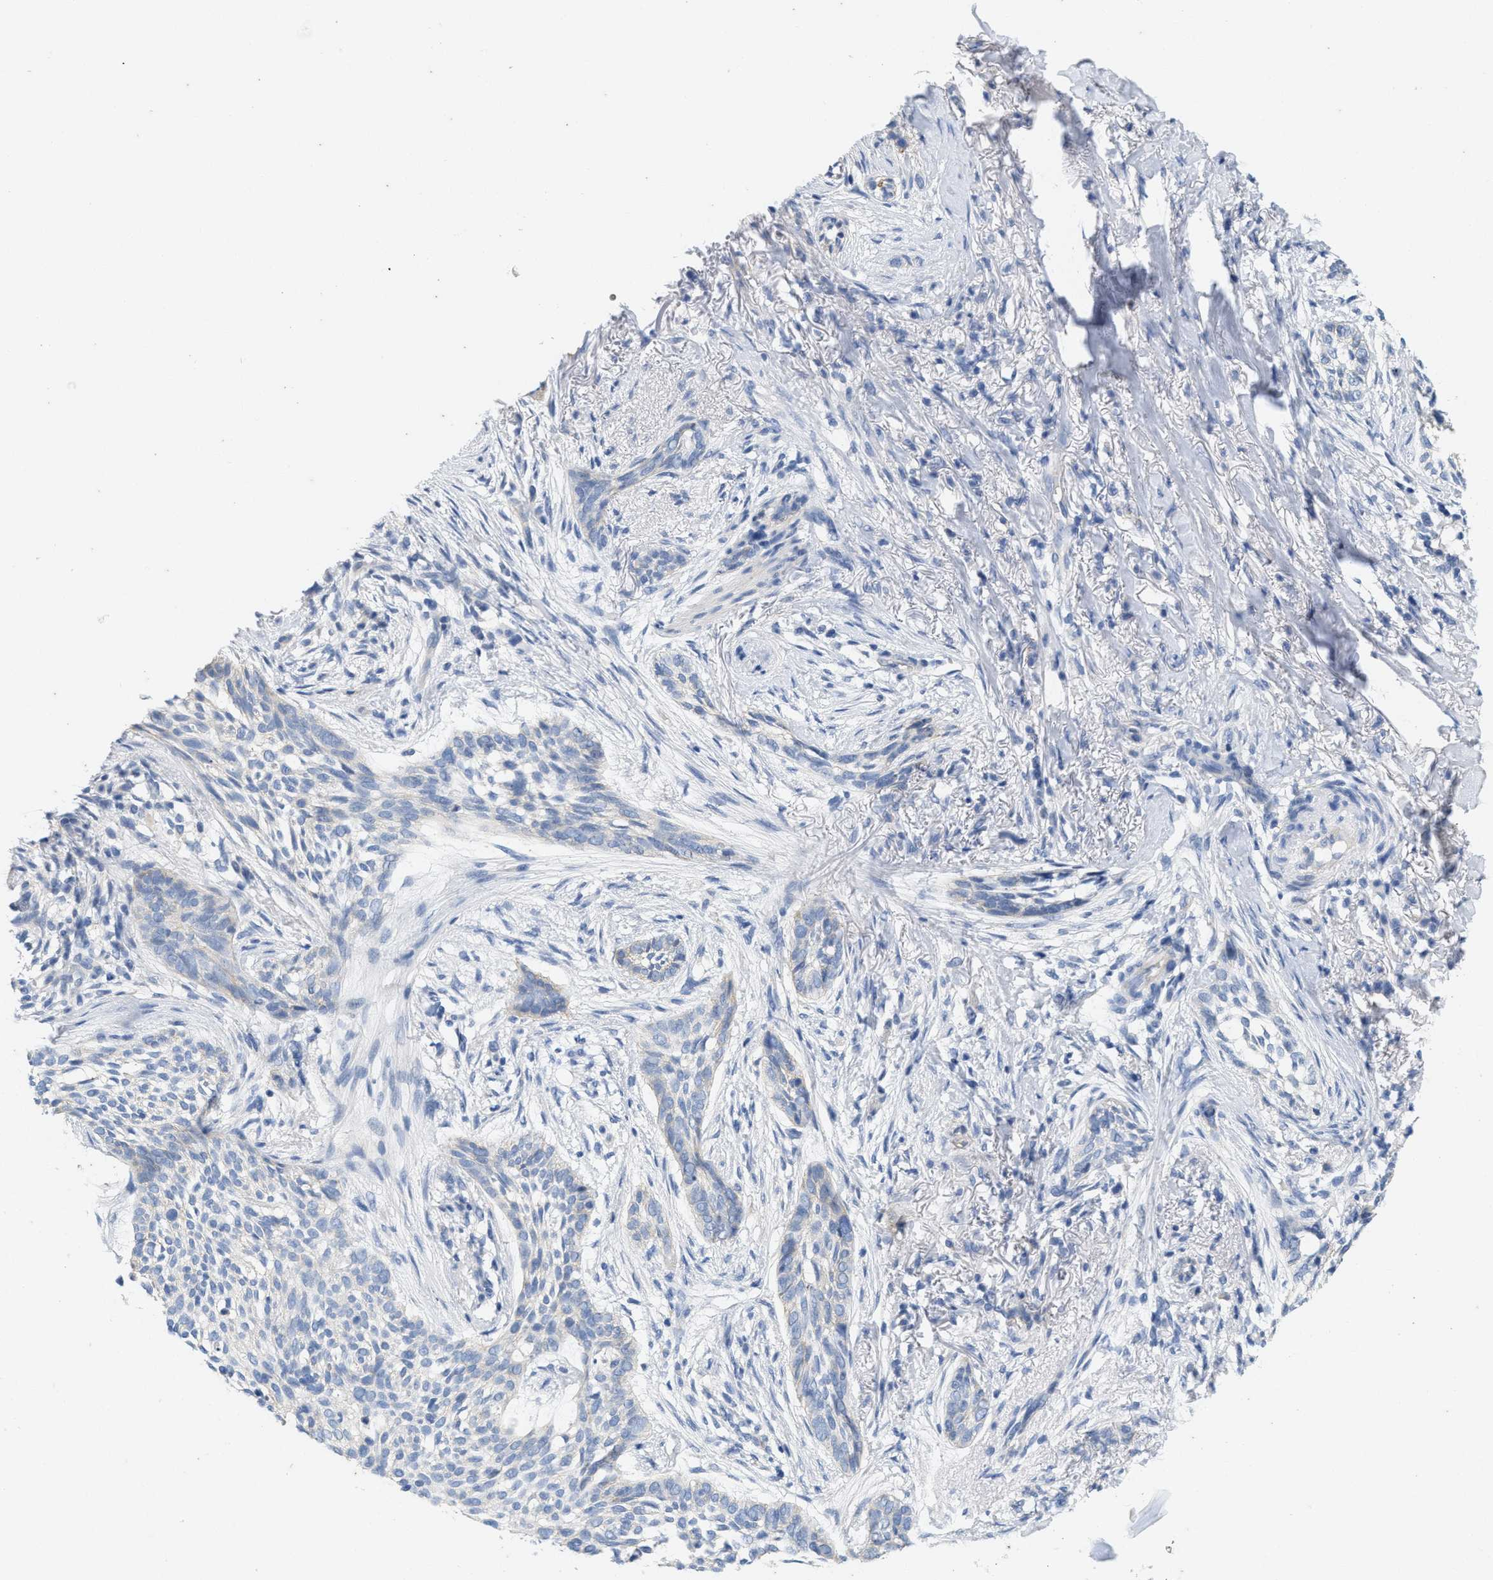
{"staining": {"intensity": "negative", "quantity": "none", "location": "none"}, "tissue": "skin cancer", "cell_type": "Tumor cells", "image_type": "cancer", "snomed": [{"axis": "morphology", "description": "Basal cell carcinoma"}, {"axis": "topography", "description": "Skin"}], "caption": "Immunohistochemistry (IHC) of skin basal cell carcinoma displays no staining in tumor cells.", "gene": "ABCB11", "patient": {"sex": "female", "age": 88}}